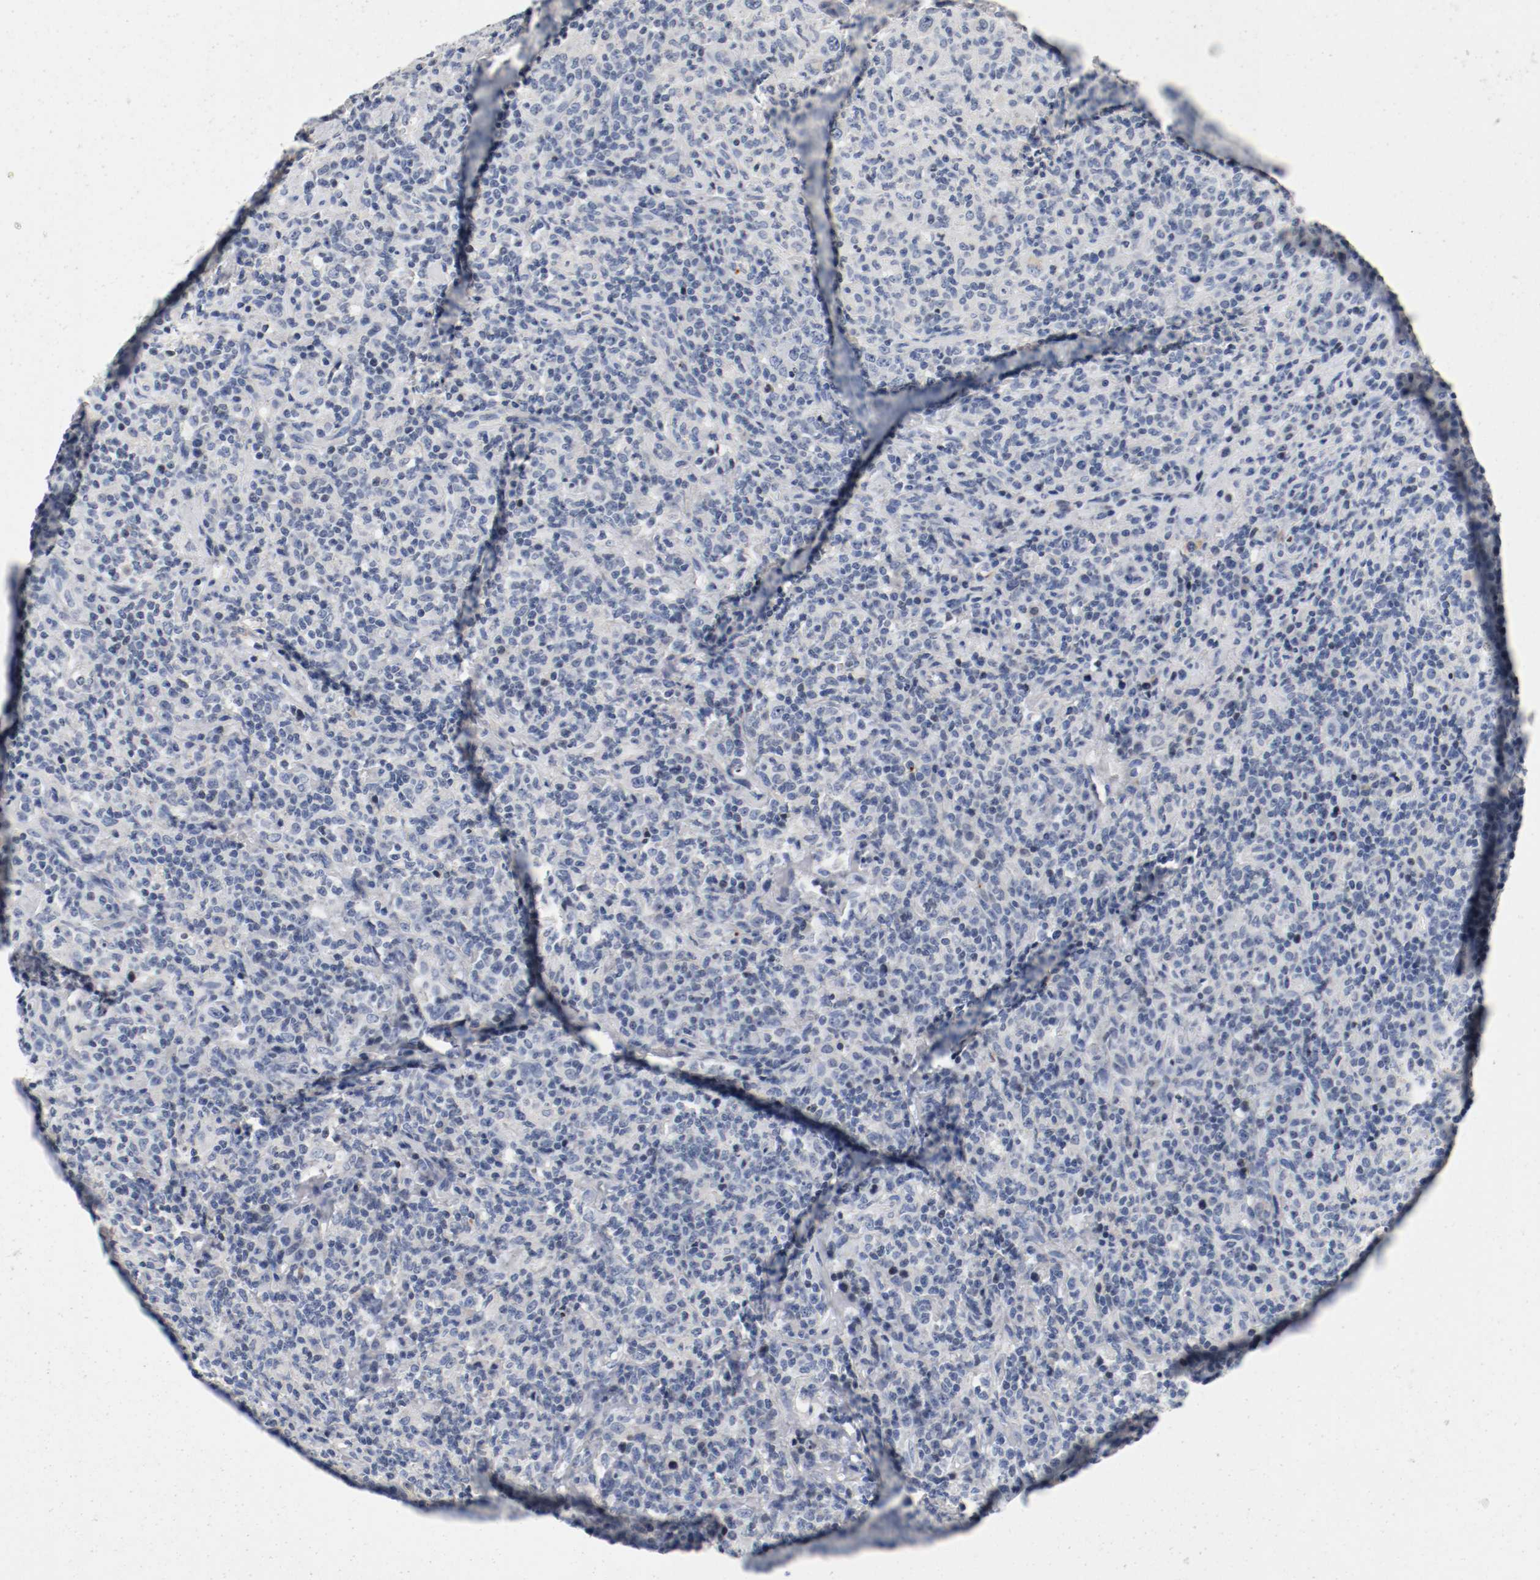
{"staining": {"intensity": "negative", "quantity": "none", "location": "none"}, "tissue": "lymphoma", "cell_type": "Tumor cells", "image_type": "cancer", "snomed": [{"axis": "morphology", "description": "Hodgkin's disease, NOS"}, {"axis": "topography", "description": "Lymph node"}], "caption": "Immunohistochemistry histopathology image of human Hodgkin's disease stained for a protein (brown), which reveals no positivity in tumor cells.", "gene": "PIM1", "patient": {"sex": "male", "age": 65}}